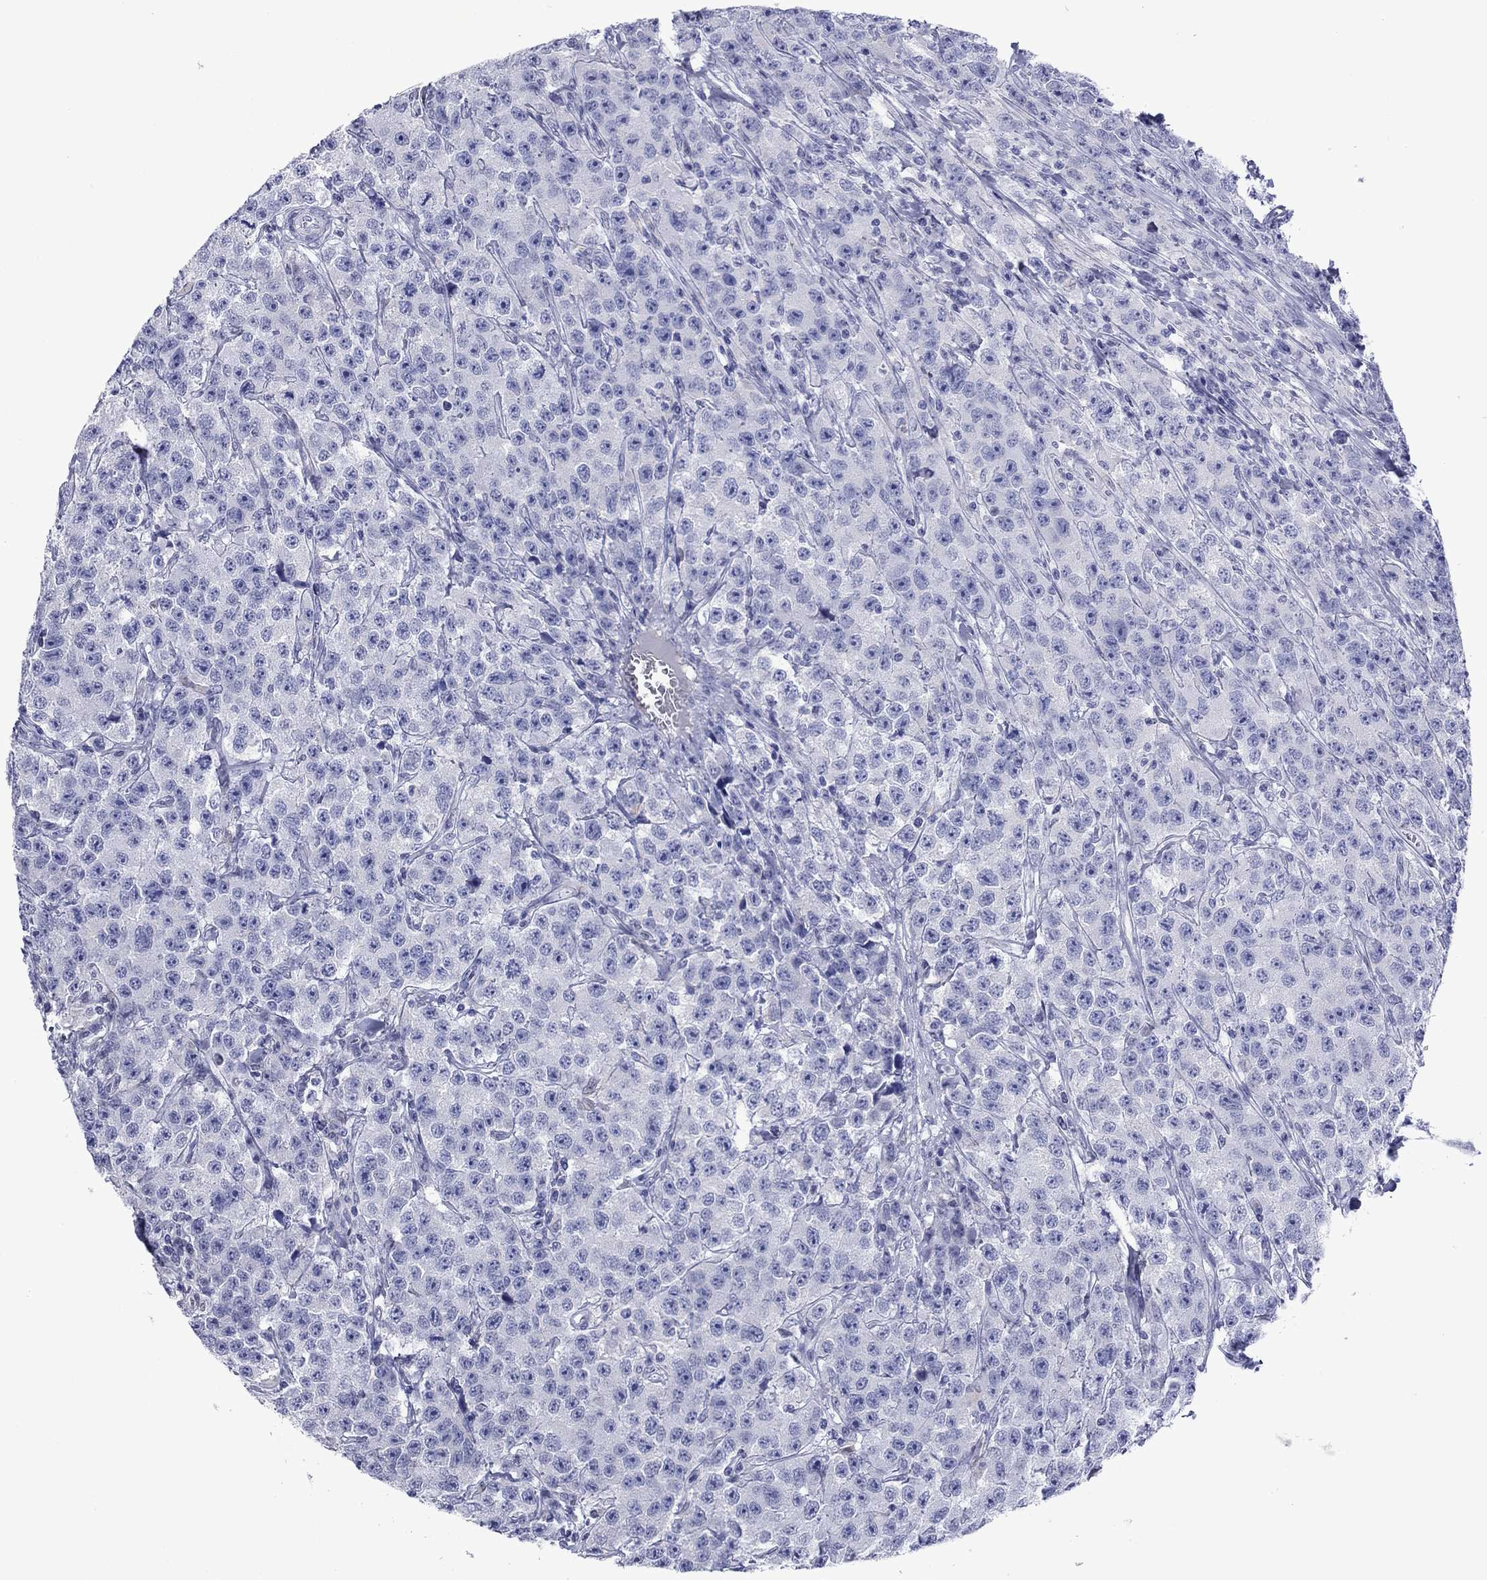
{"staining": {"intensity": "negative", "quantity": "none", "location": "none"}, "tissue": "testis cancer", "cell_type": "Tumor cells", "image_type": "cancer", "snomed": [{"axis": "morphology", "description": "Seminoma, NOS"}, {"axis": "topography", "description": "Testis"}], "caption": "An image of testis seminoma stained for a protein displays no brown staining in tumor cells.", "gene": "PIWIL1", "patient": {"sex": "male", "age": 59}}